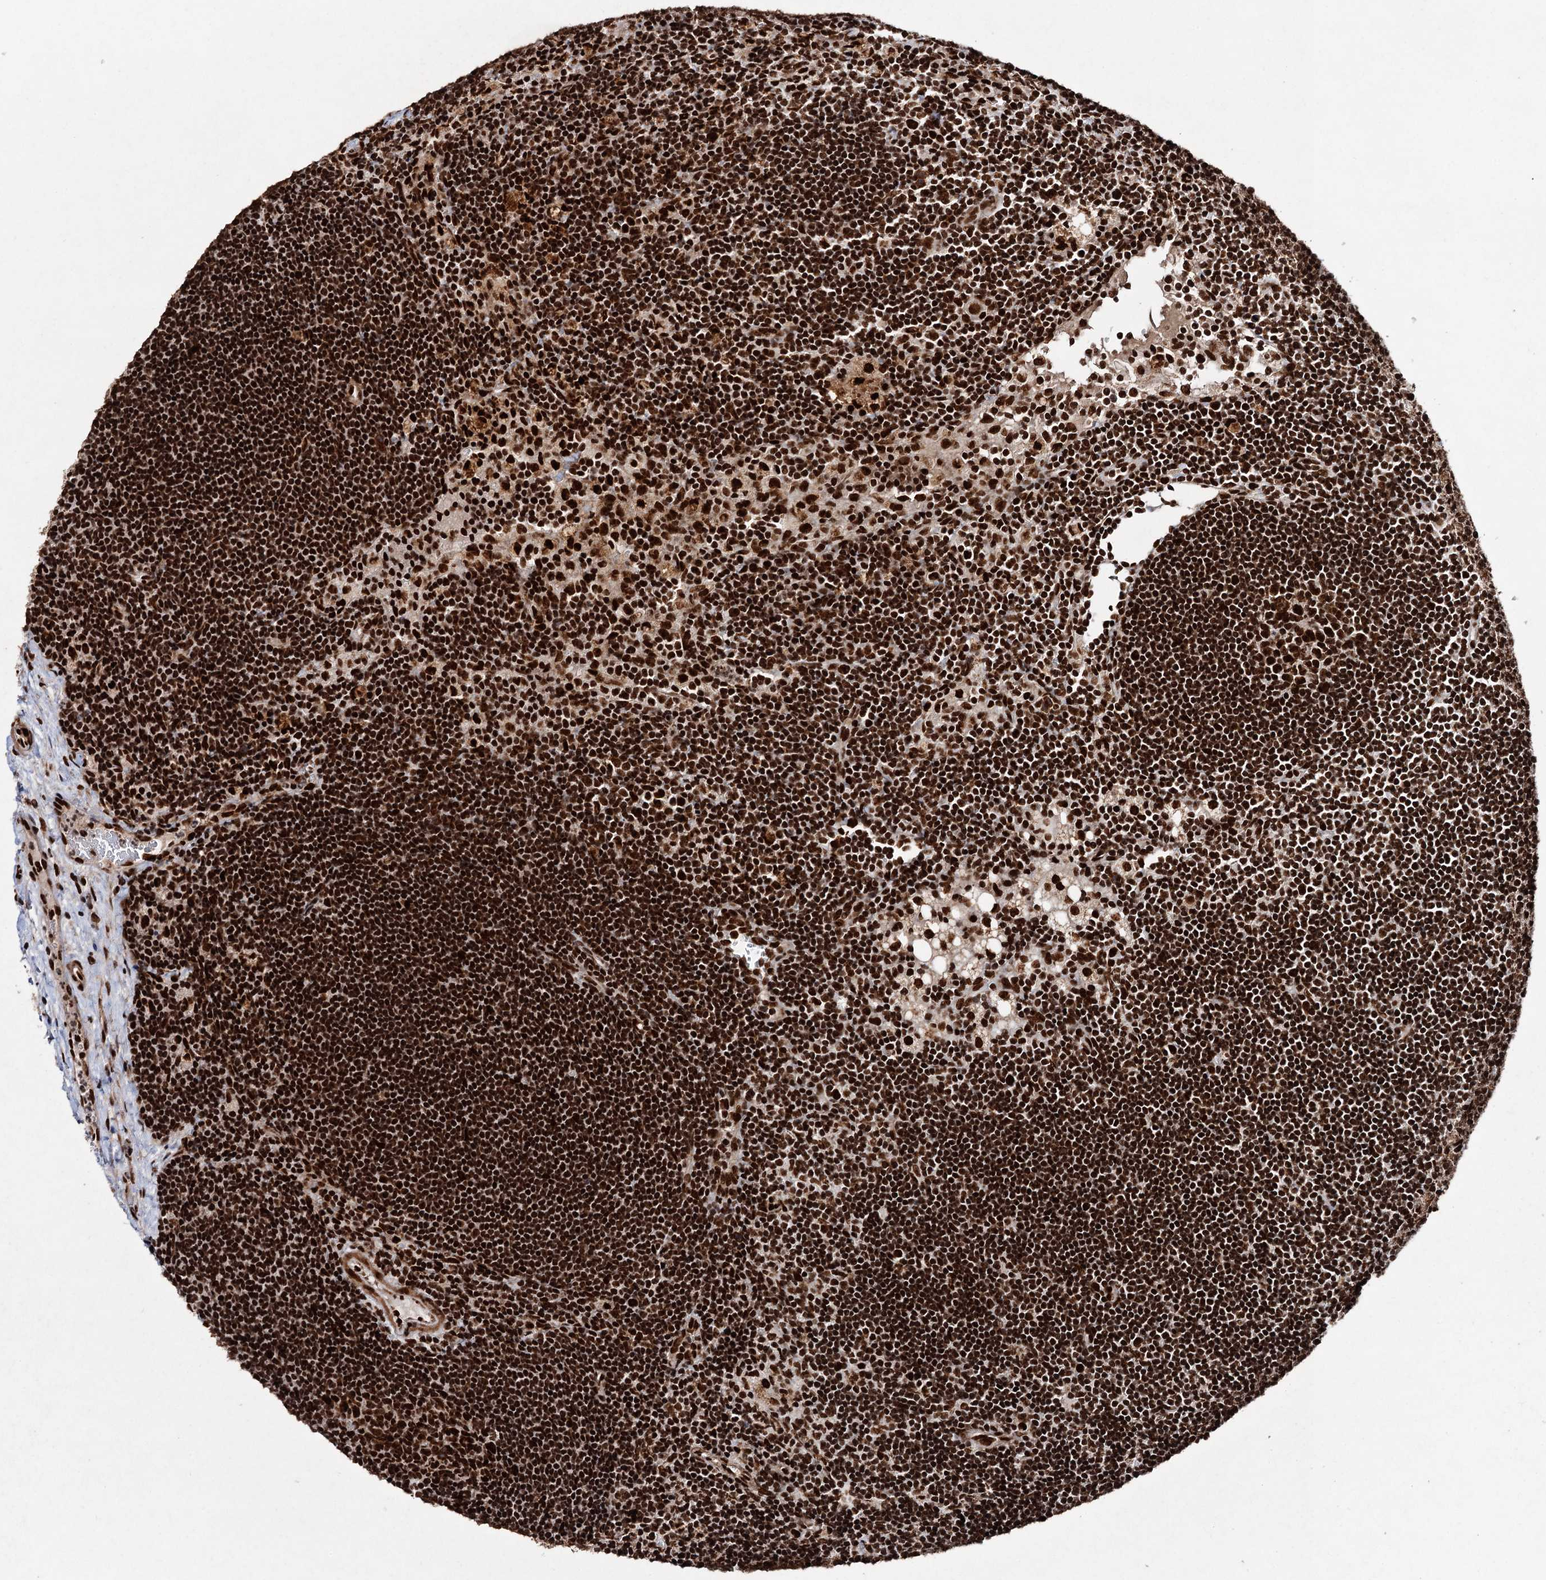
{"staining": {"intensity": "strong", "quantity": ">75%", "location": "nuclear"}, "tissue": "lymph node", "cell_type": "Germinal center cells", "image_type": "normal", "snomed": [{"axis": "morphology", "description": "Normal tissue, NOS"}, {"axis": "topography", "description": "Lymph node"}], "caption": "Protein staining reveals strong nuclear positivity in about >75% of germinal center cells in unremarkable lymph node.", "gene": "MATR3", "patient": {"sex": "male", "age": 24}}